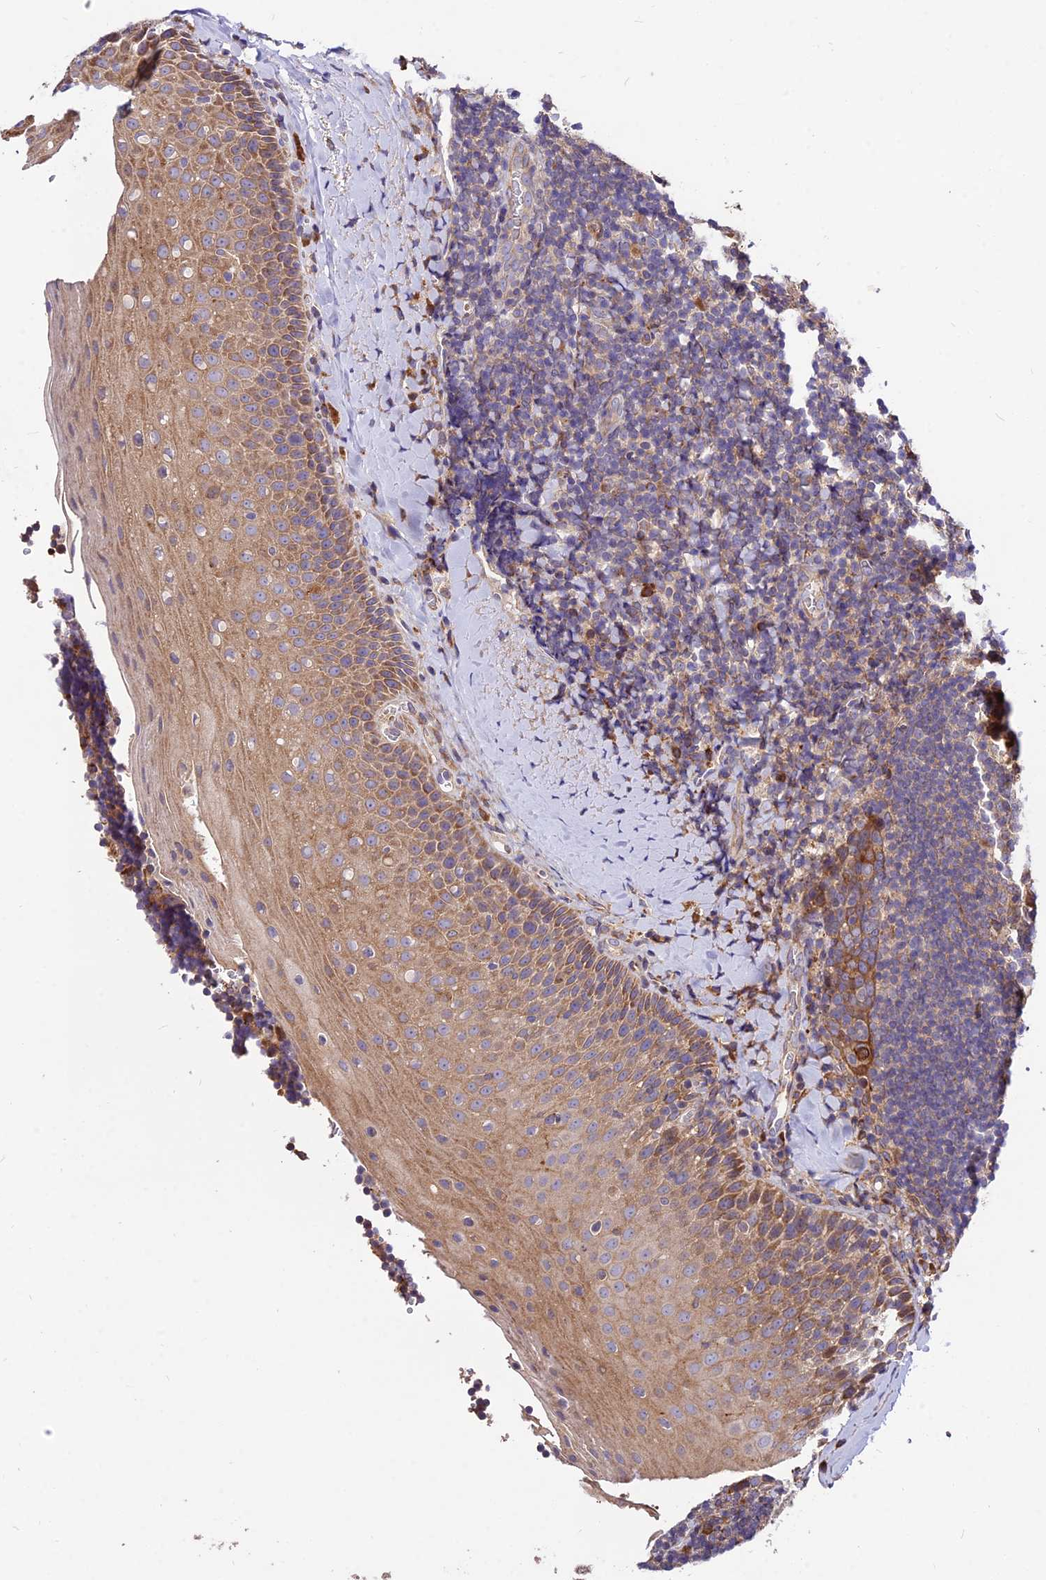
{"staining": {"intensity": "weak", "quantity": "<25%", "location": "cytoplasmic/membranous"}, "tissue": "tonsil", "cell_type": "Germinal center cells", "image_type": "normal", "snomed": [{"axis": "morphology", "description": "Normal tissue, NOS"}, {"axis": "topography", "description": "Tonsil"}], "caption": "Immunohistochemistry of normal human tonsil demonstrates no expression in germinal center cells.", "gene": "ROCK1", "patient": {"sex": "male", "age": 27}}